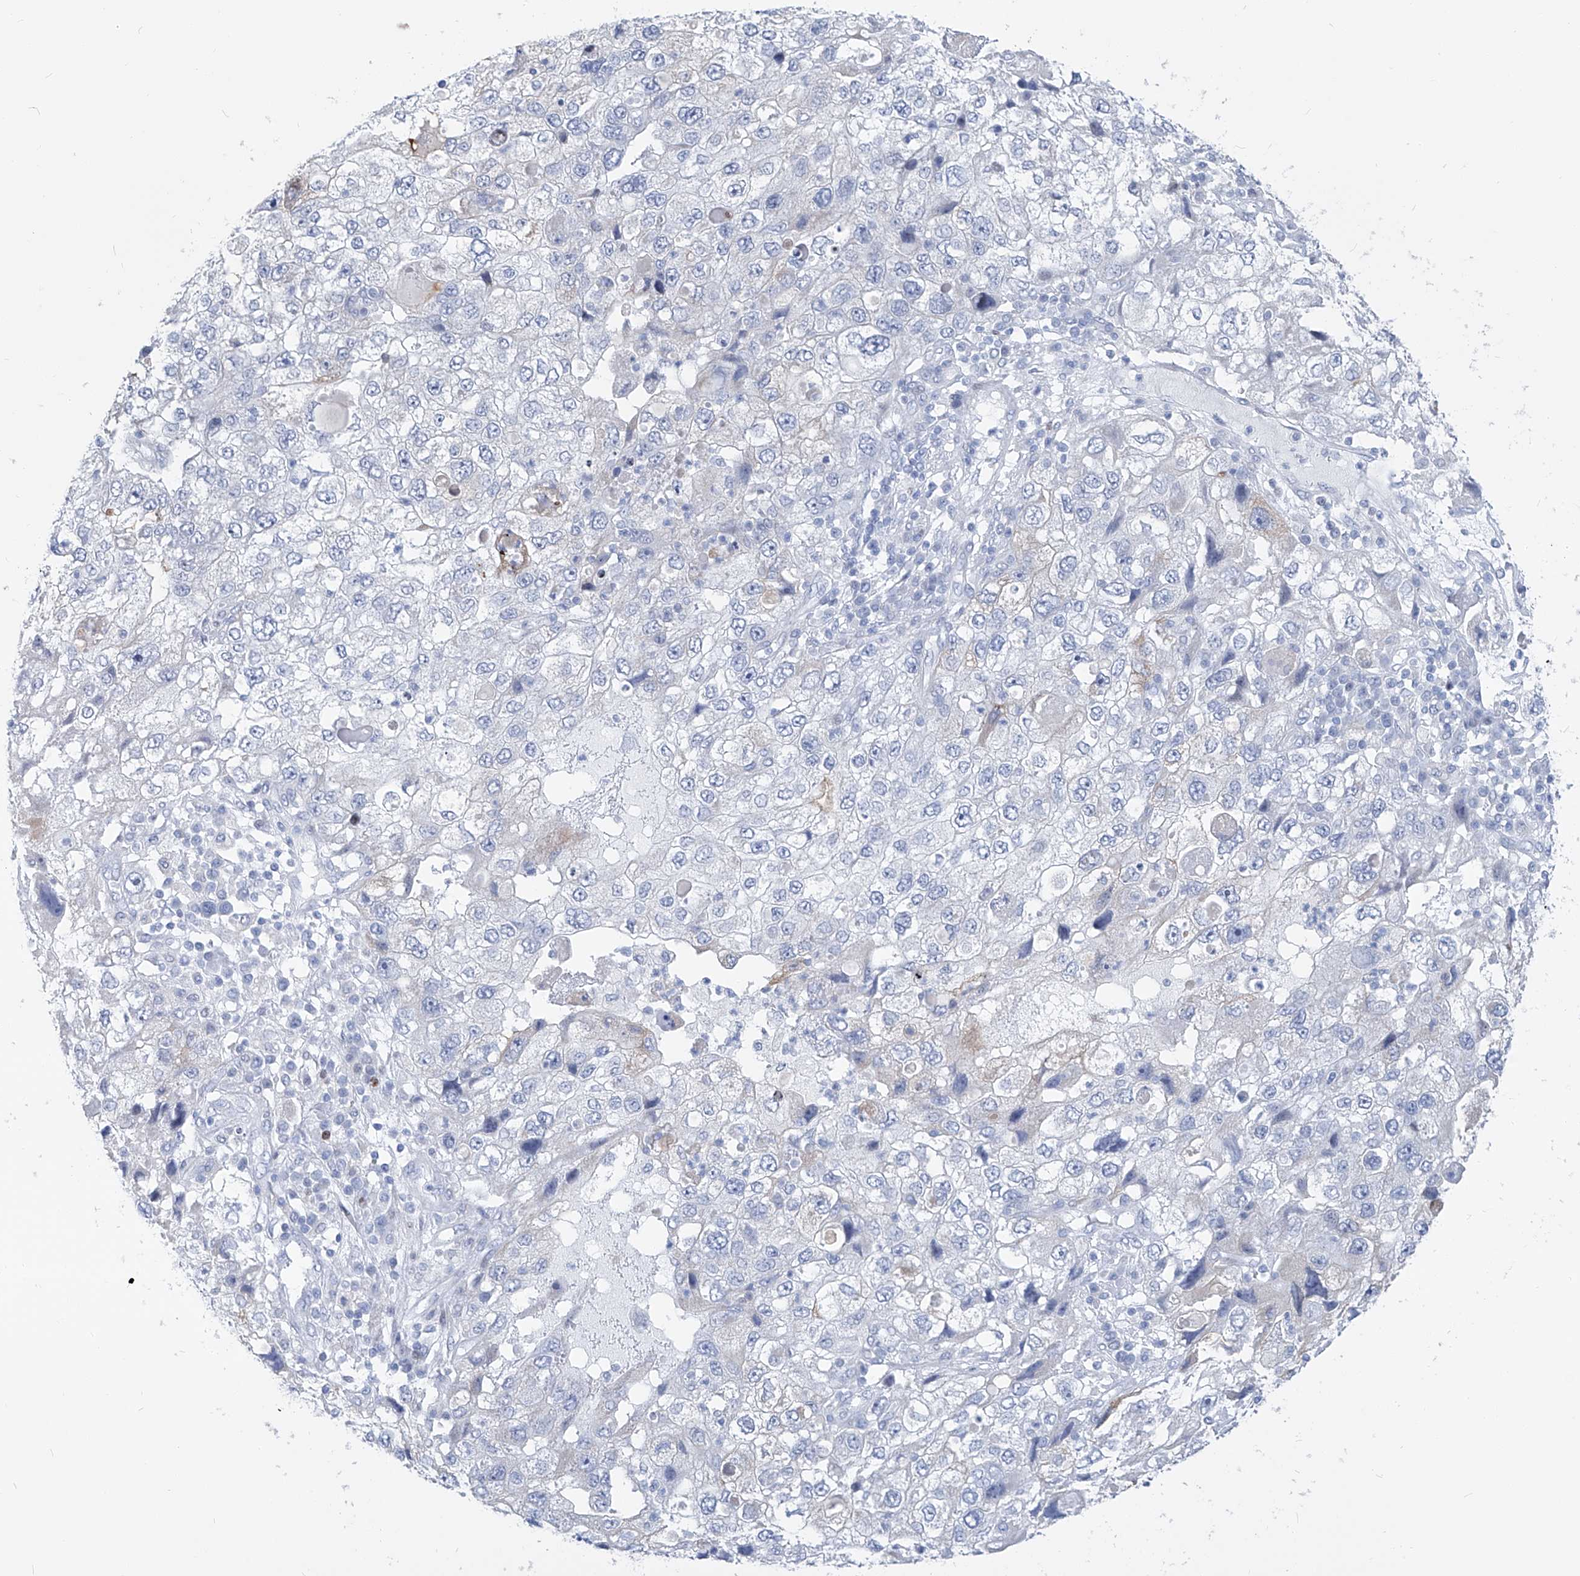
{"staining": {"intensity": "negative", "quantity": "none", "location": "none"}, "tissue": "endometrial cancer", "cell_type": "Tumor cells", "image_type": "cancer", "snomed": [{"axis": "morphology", "description": "Adenocarcinoma, NOS"}, {"axis": "topography", "description": "Endometrium"}], "caption": "Tumor cells show no significant protein positivity in endometrial adenocarcinoma.", "gene": "FRS3", "patient": {"sex": "female", "age": 49}}